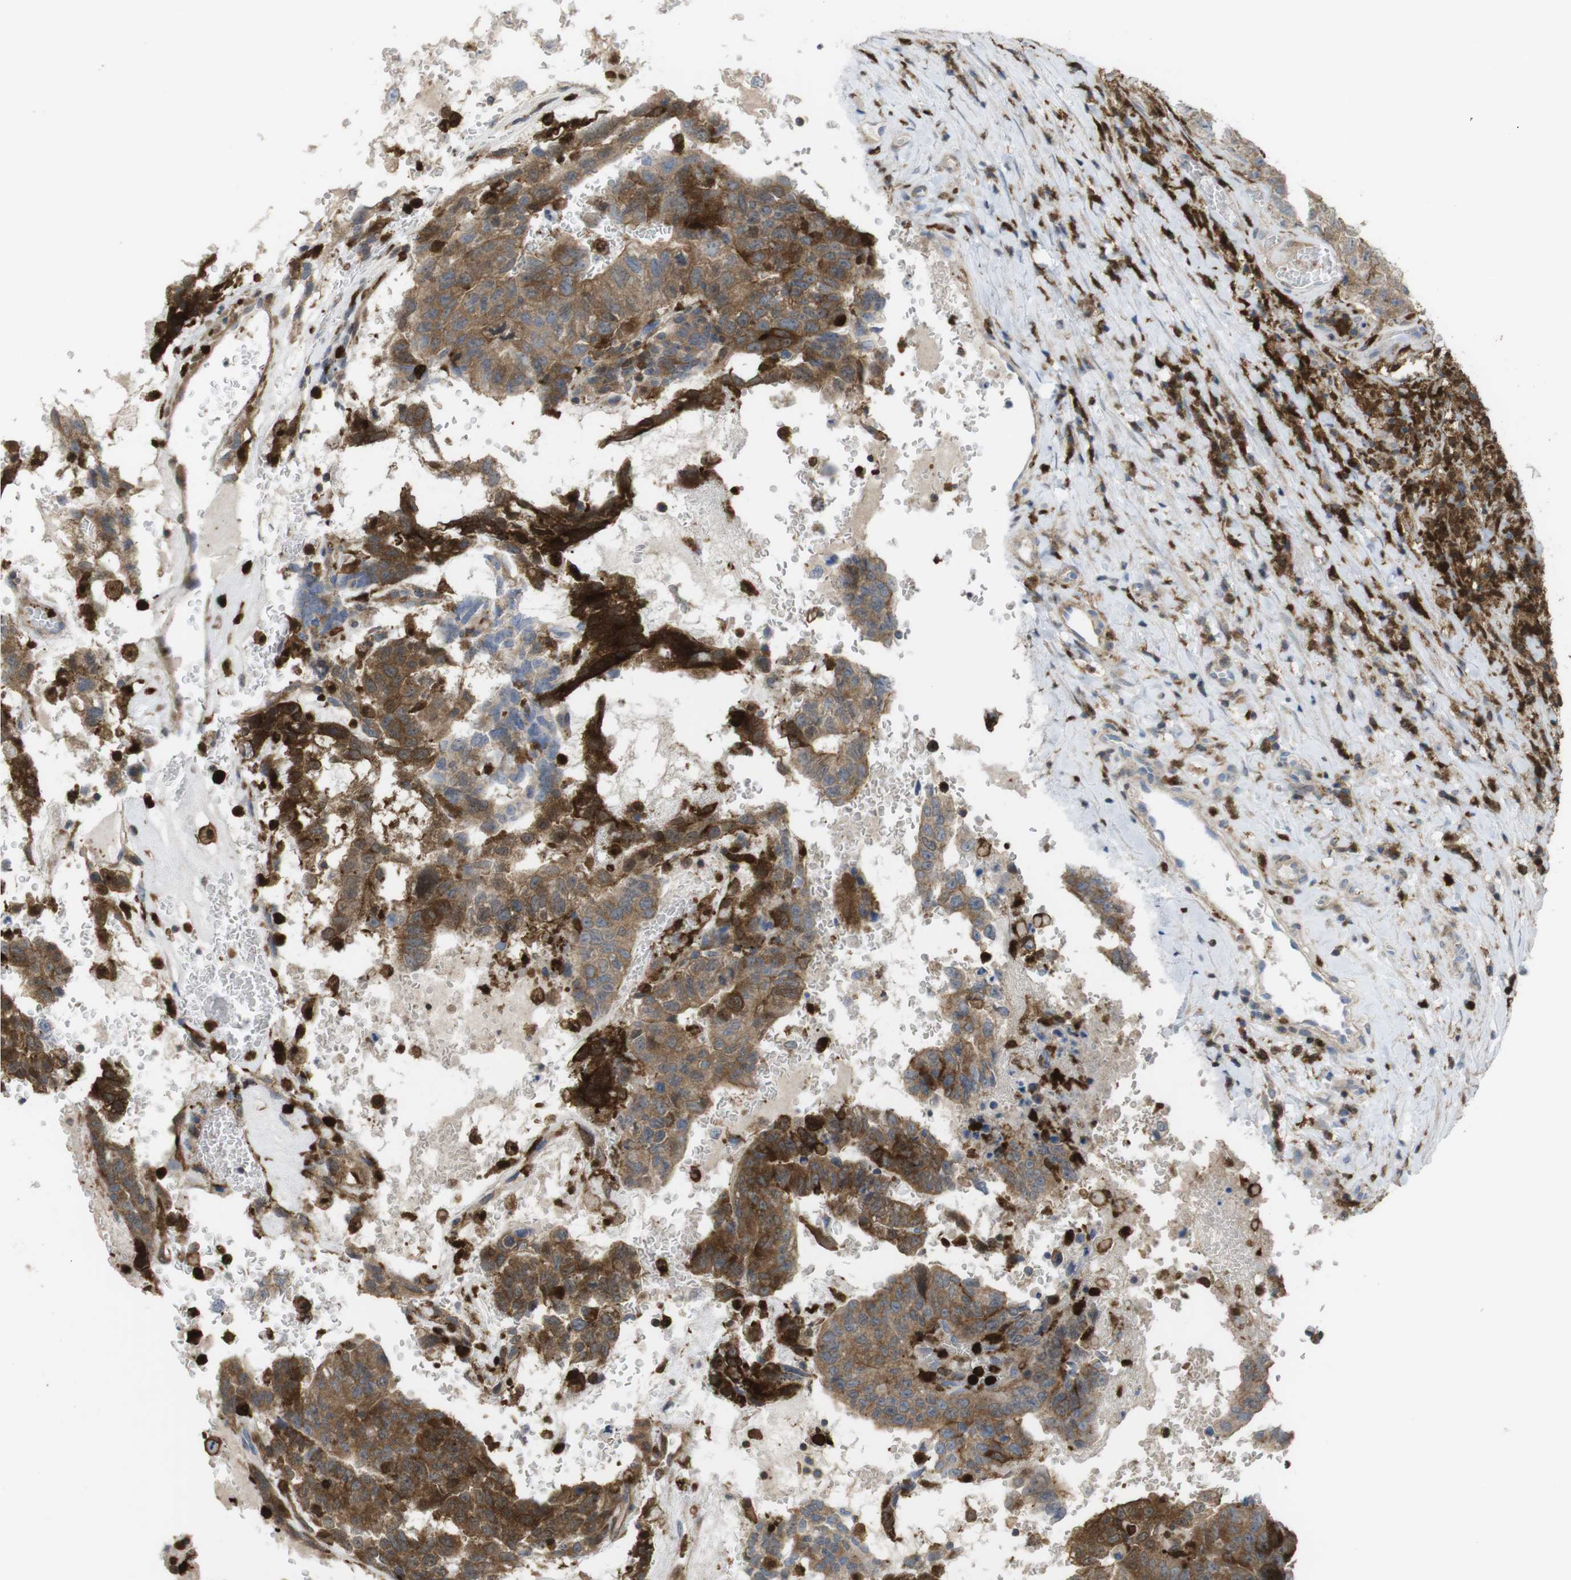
{"staining": {"intensity": "moderate", "quantity": ">75%", "location": "cytoplasmic/membranous"}, "tissue": "testis cancer", "cell_type": "Tumor cells", "image_type": "cancer", "snomed": [{"axis": "morphology", "description": "Seminoma, NOS"}, {"axis": "morphology", "description": "Carcinoma, Embryonal, NOS"}, {"axis": "topography", "description": "Testis"}], "caption": "Embryonal carcinoma (testis) stained with a brown dye demonstrates moderate cytoplasmic/membranous positive staining in about >75% of tumor cells.", "gene": "PRKCD", "patient": {"sex": "male", "age": 52}}